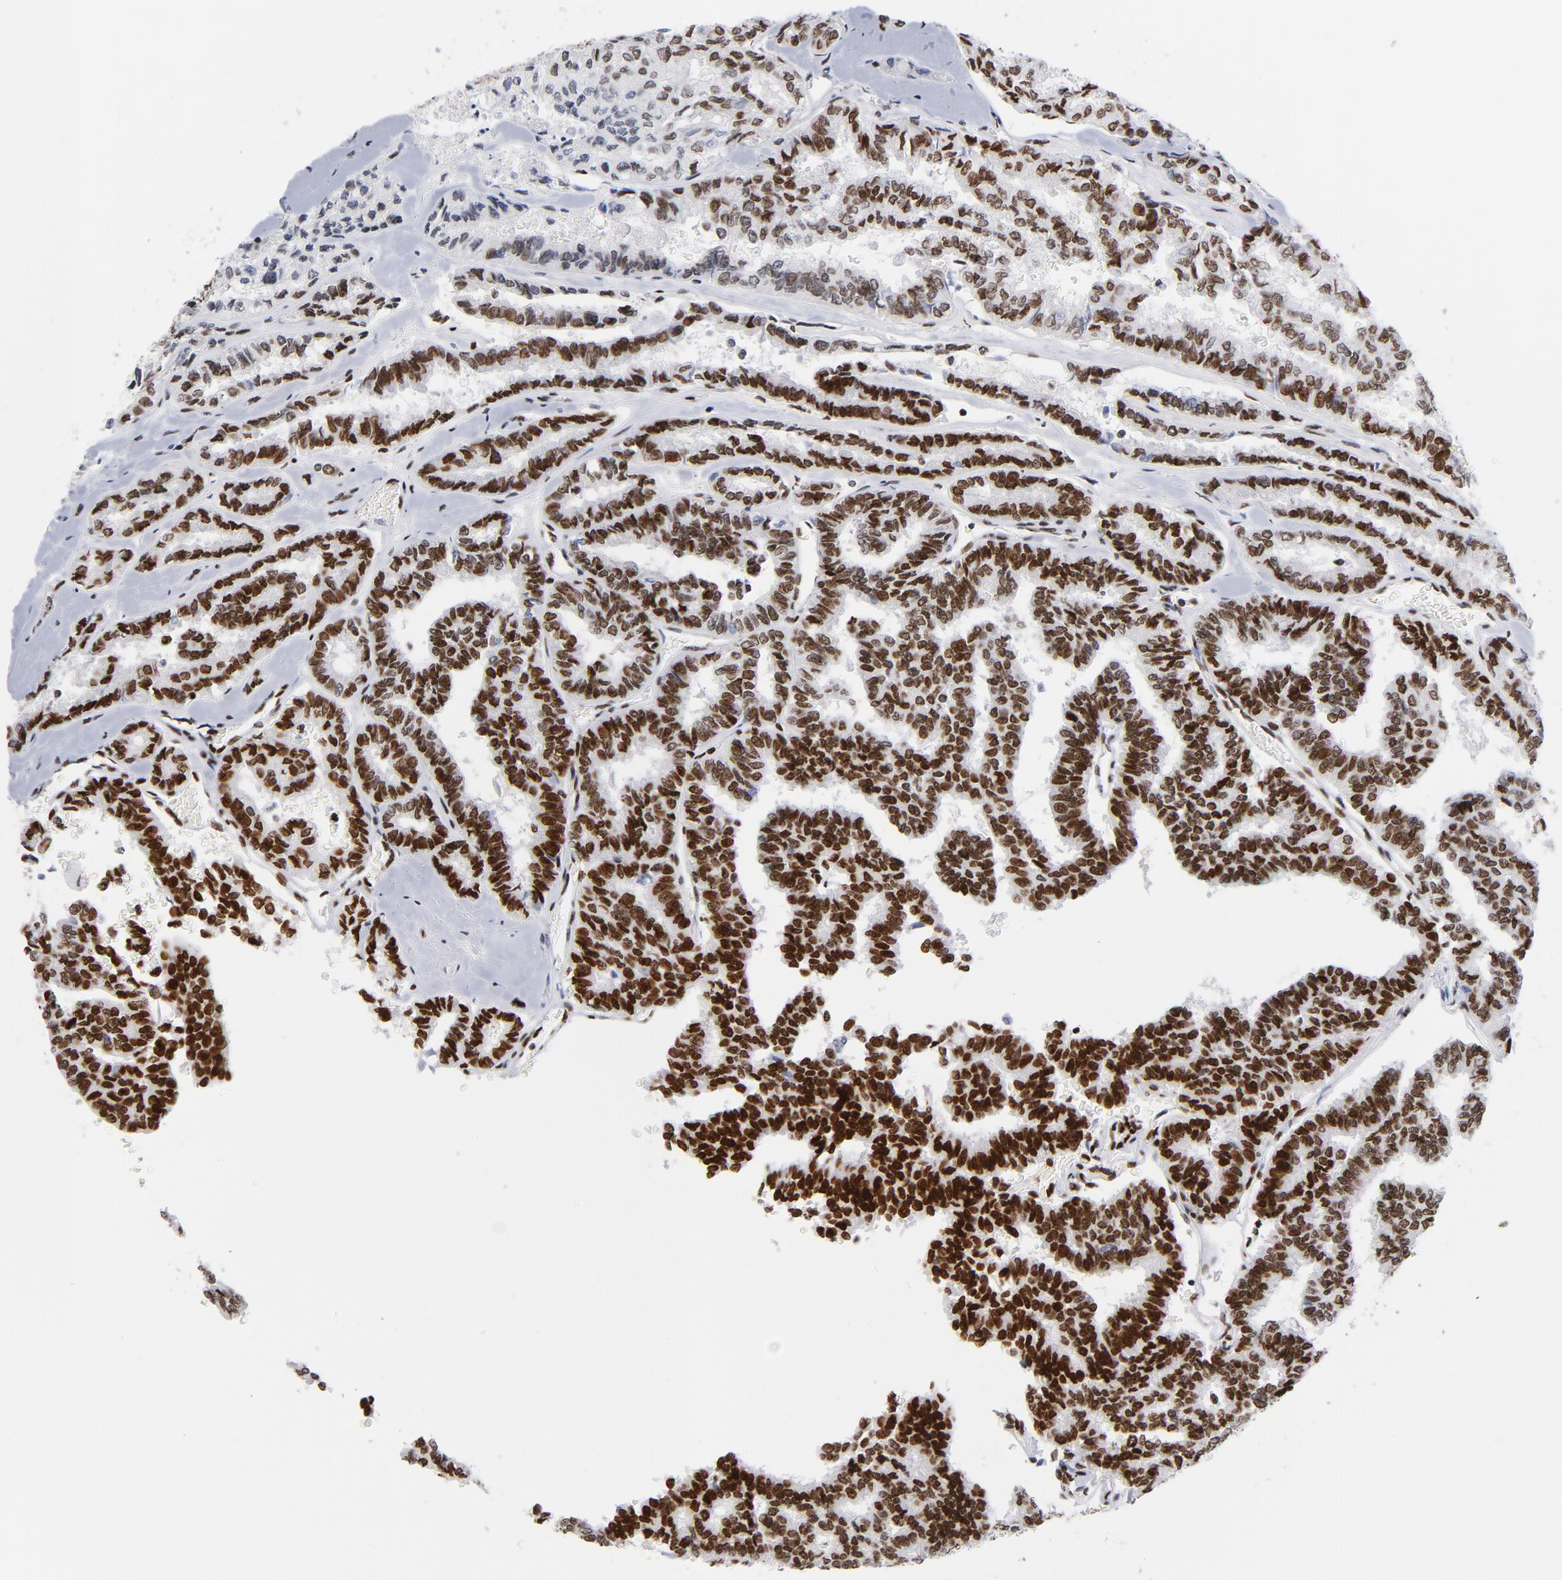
{"staining": {"intensity": "strong", "quantity": ">75%", "location": "cytoplasmic/membranous,nuclear"}, "tissue": "thyroid cancer", "cell_type": "Tumor cells", "image_type": "cancer", "snomed": [{"axis": "morphology", "description": "Papillary adenocarcinoma, NOS"}, {"axis": "topography", "description": "Thyroid gland"}], "caption": "Protein staining of papillary adenocarcinoma (thyroid) tissue shows strong cytoplasmic/membranous and nuclear expression in approximately >75% of tumor cells.", "gene": "TOP2B", "patient": {"sex": "female", "age": 35}}